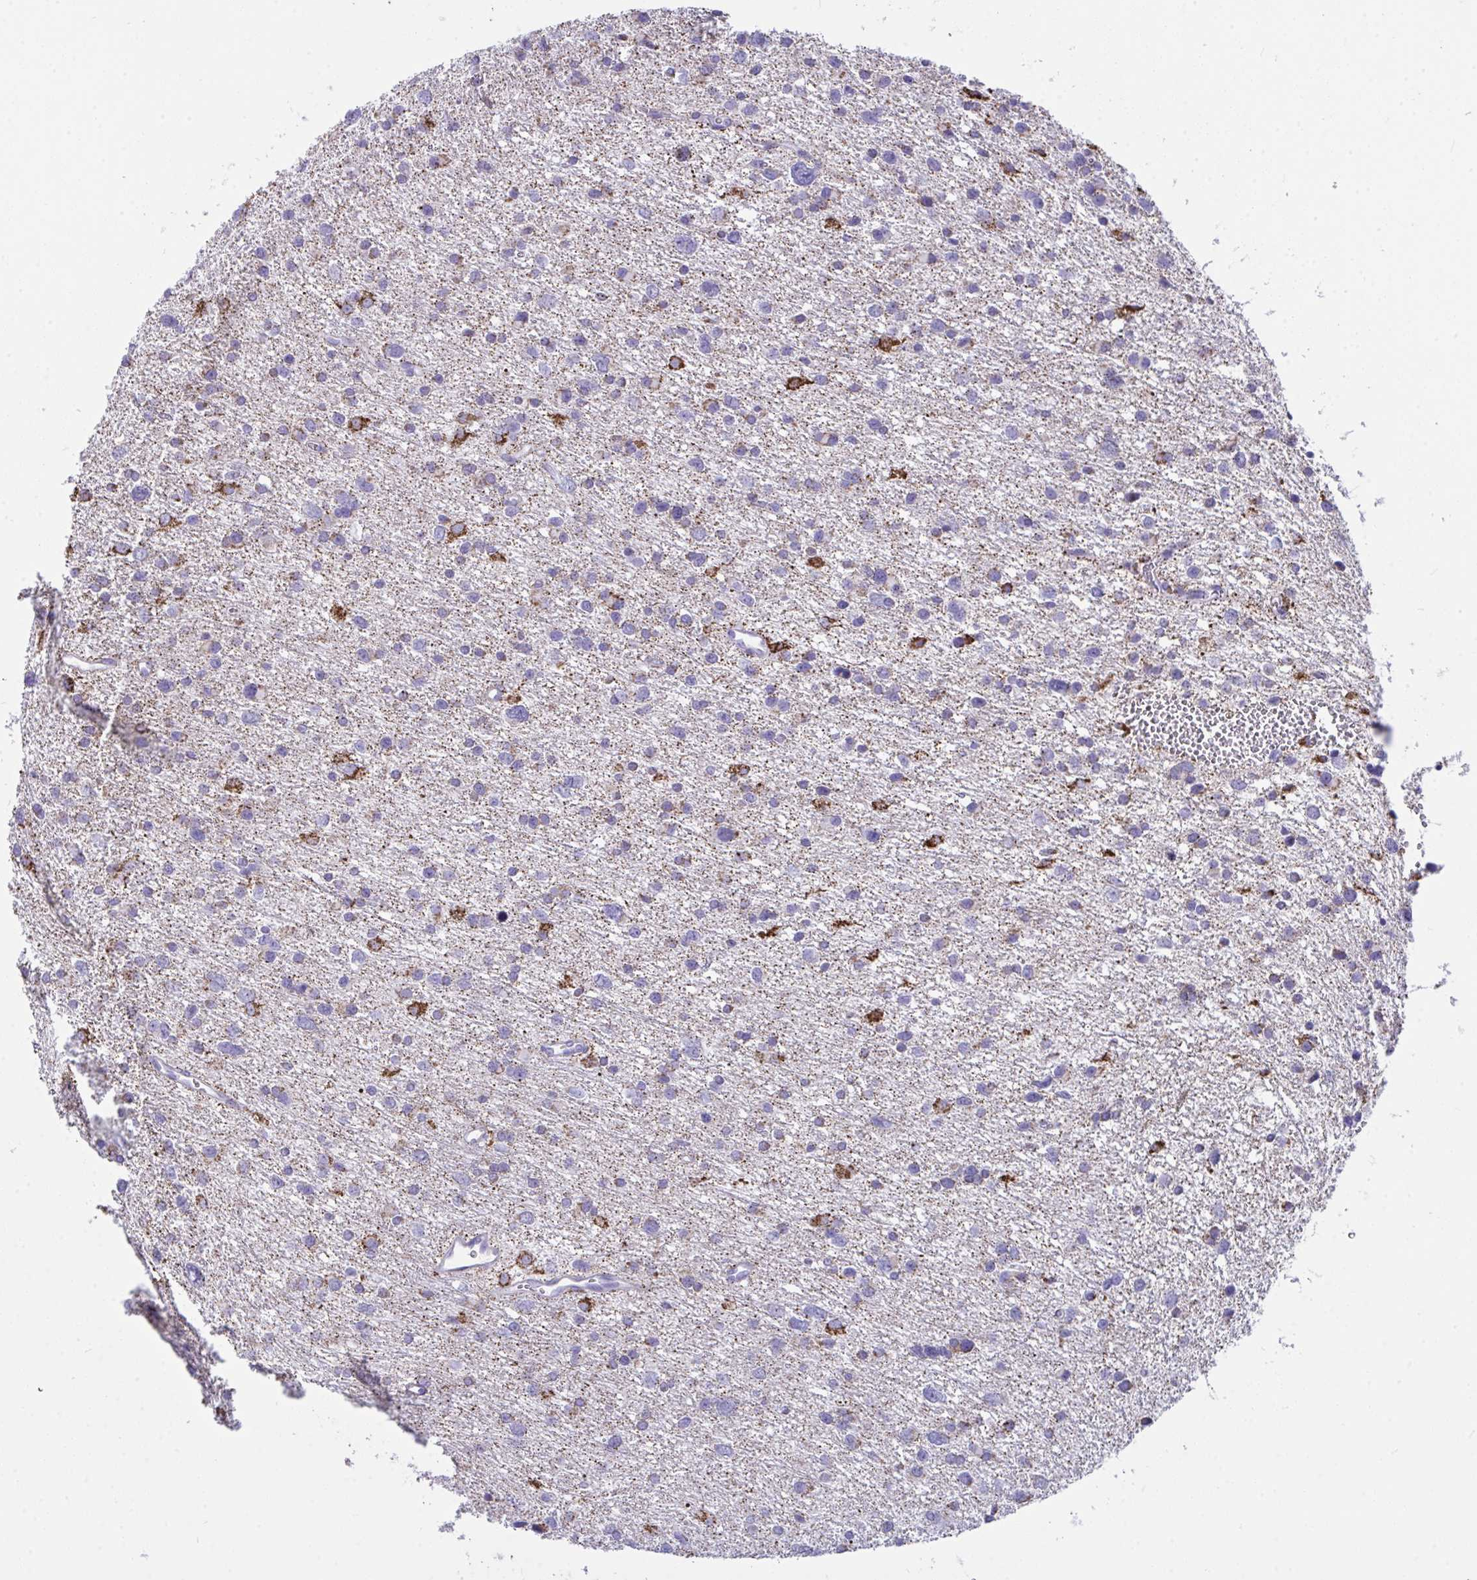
{"staining": {"intensity": "strong", "quantity": "<25%", "location": "cytoplasmic/membranous"}, "tissue": "glioma", "cell_type": "Tumor cells", "image_type": "cancer", "snomed": [{"axis": "morphology", "description": "Glioma, malignant, Low grade"}, {"axis": "topography", "description": "Brain"}], "caption": "Malignant low-grade glioma tissue displays strong cytoplasmic/membranous expression in approximately <25% of tumor cells, visualized by immunohistochemistry.", "gene": "PLA2G12B", "patient": {"sex": "female", "age": 55}}